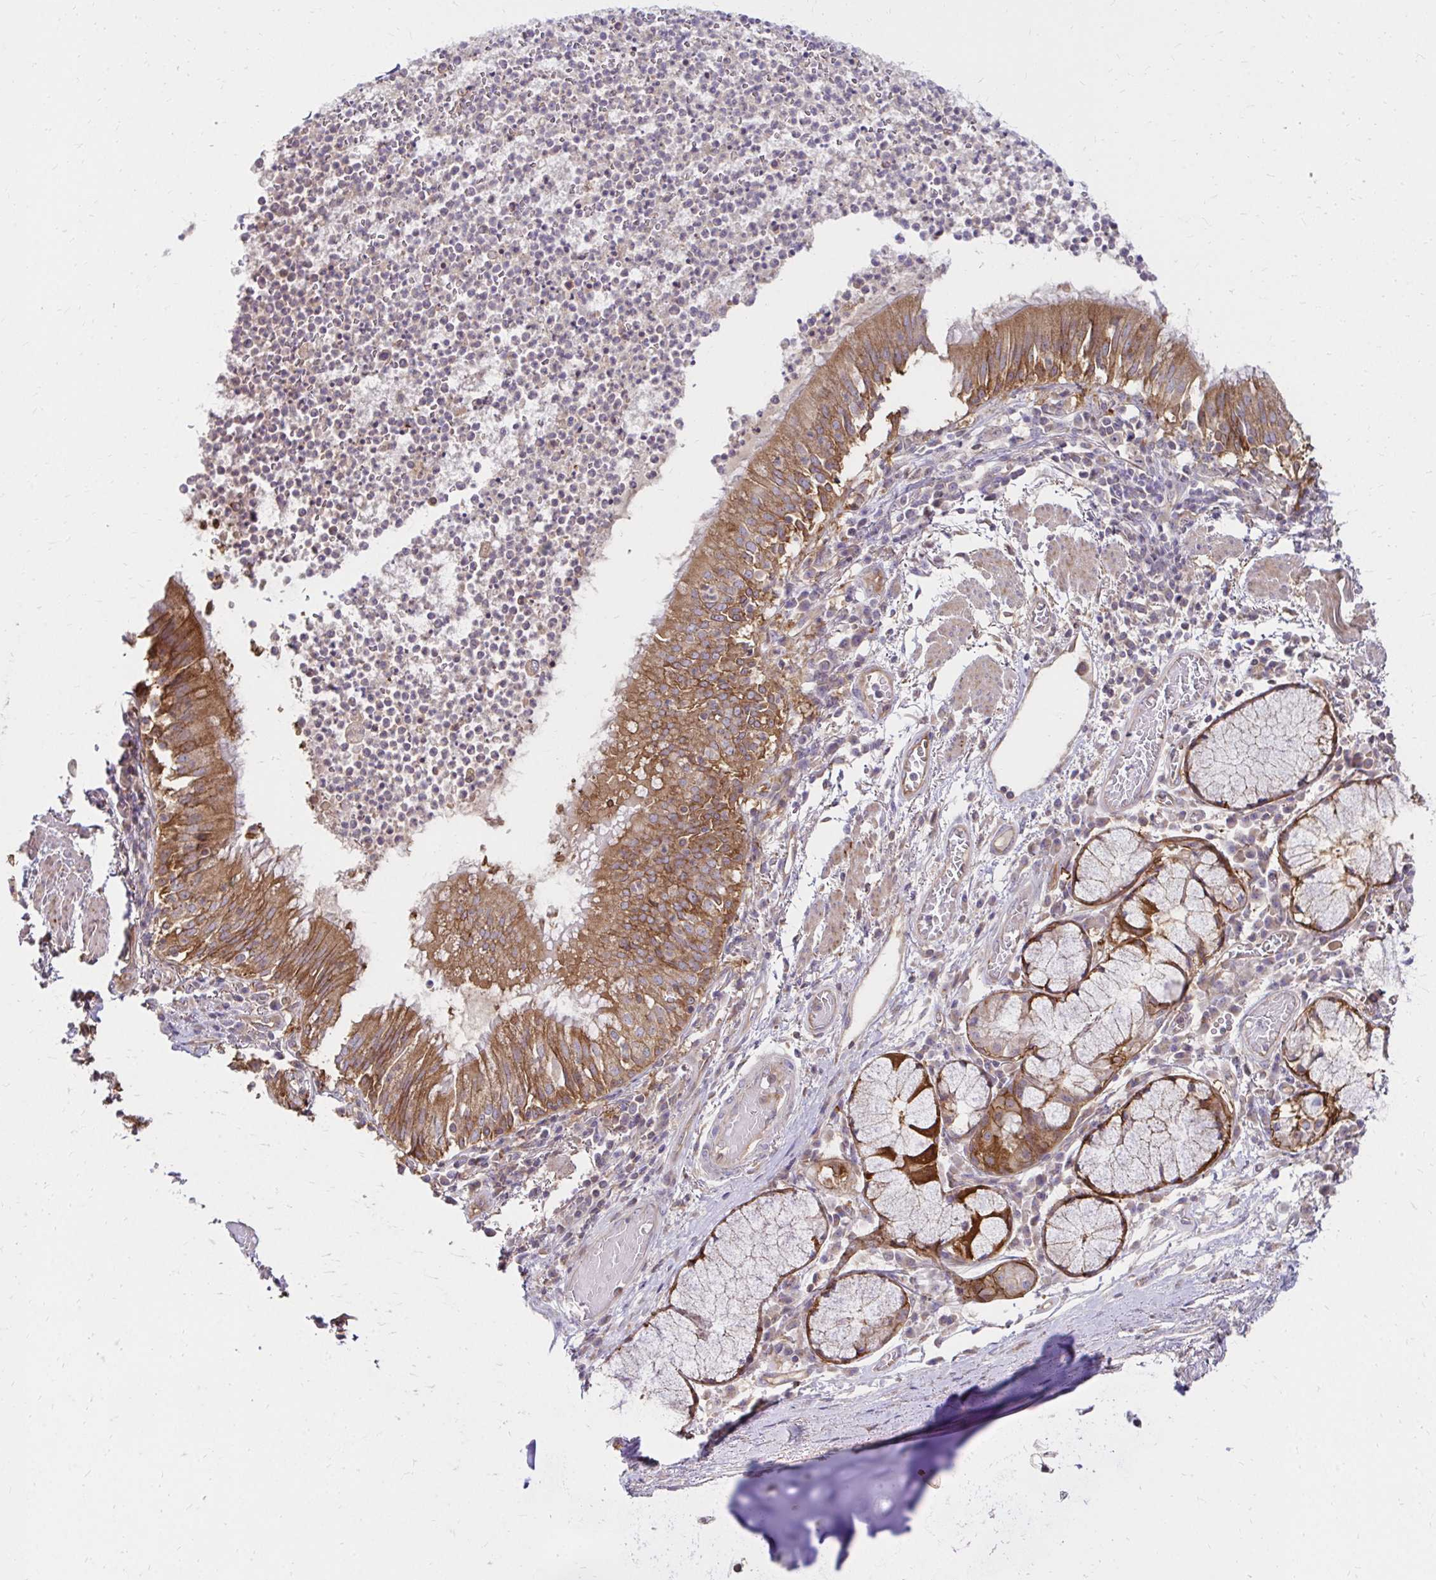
{"staining": {"intensity": "moderate", "quantity": ">75%", "location": "cytoplasmic/membranous"}, "tissue": "bronchus", "cell_type": "Respiratory epithelial cells", "image_type": "normal", "snomed": [{"axis": "morphology", "description": "Normal tissue, NOS"}, {"axis": "topography", "description": "Lymph node"}, {"axis": "topography", "description": "Bronchus"}], "caption": "Bronchus stained with immunohistochemistry reveals moderate cytoplasmic/membranous positivity in about >75% of respiratory epithelial cells.", "gene": "ITGA2", "patient": {"sex": "male", "age": 56}}